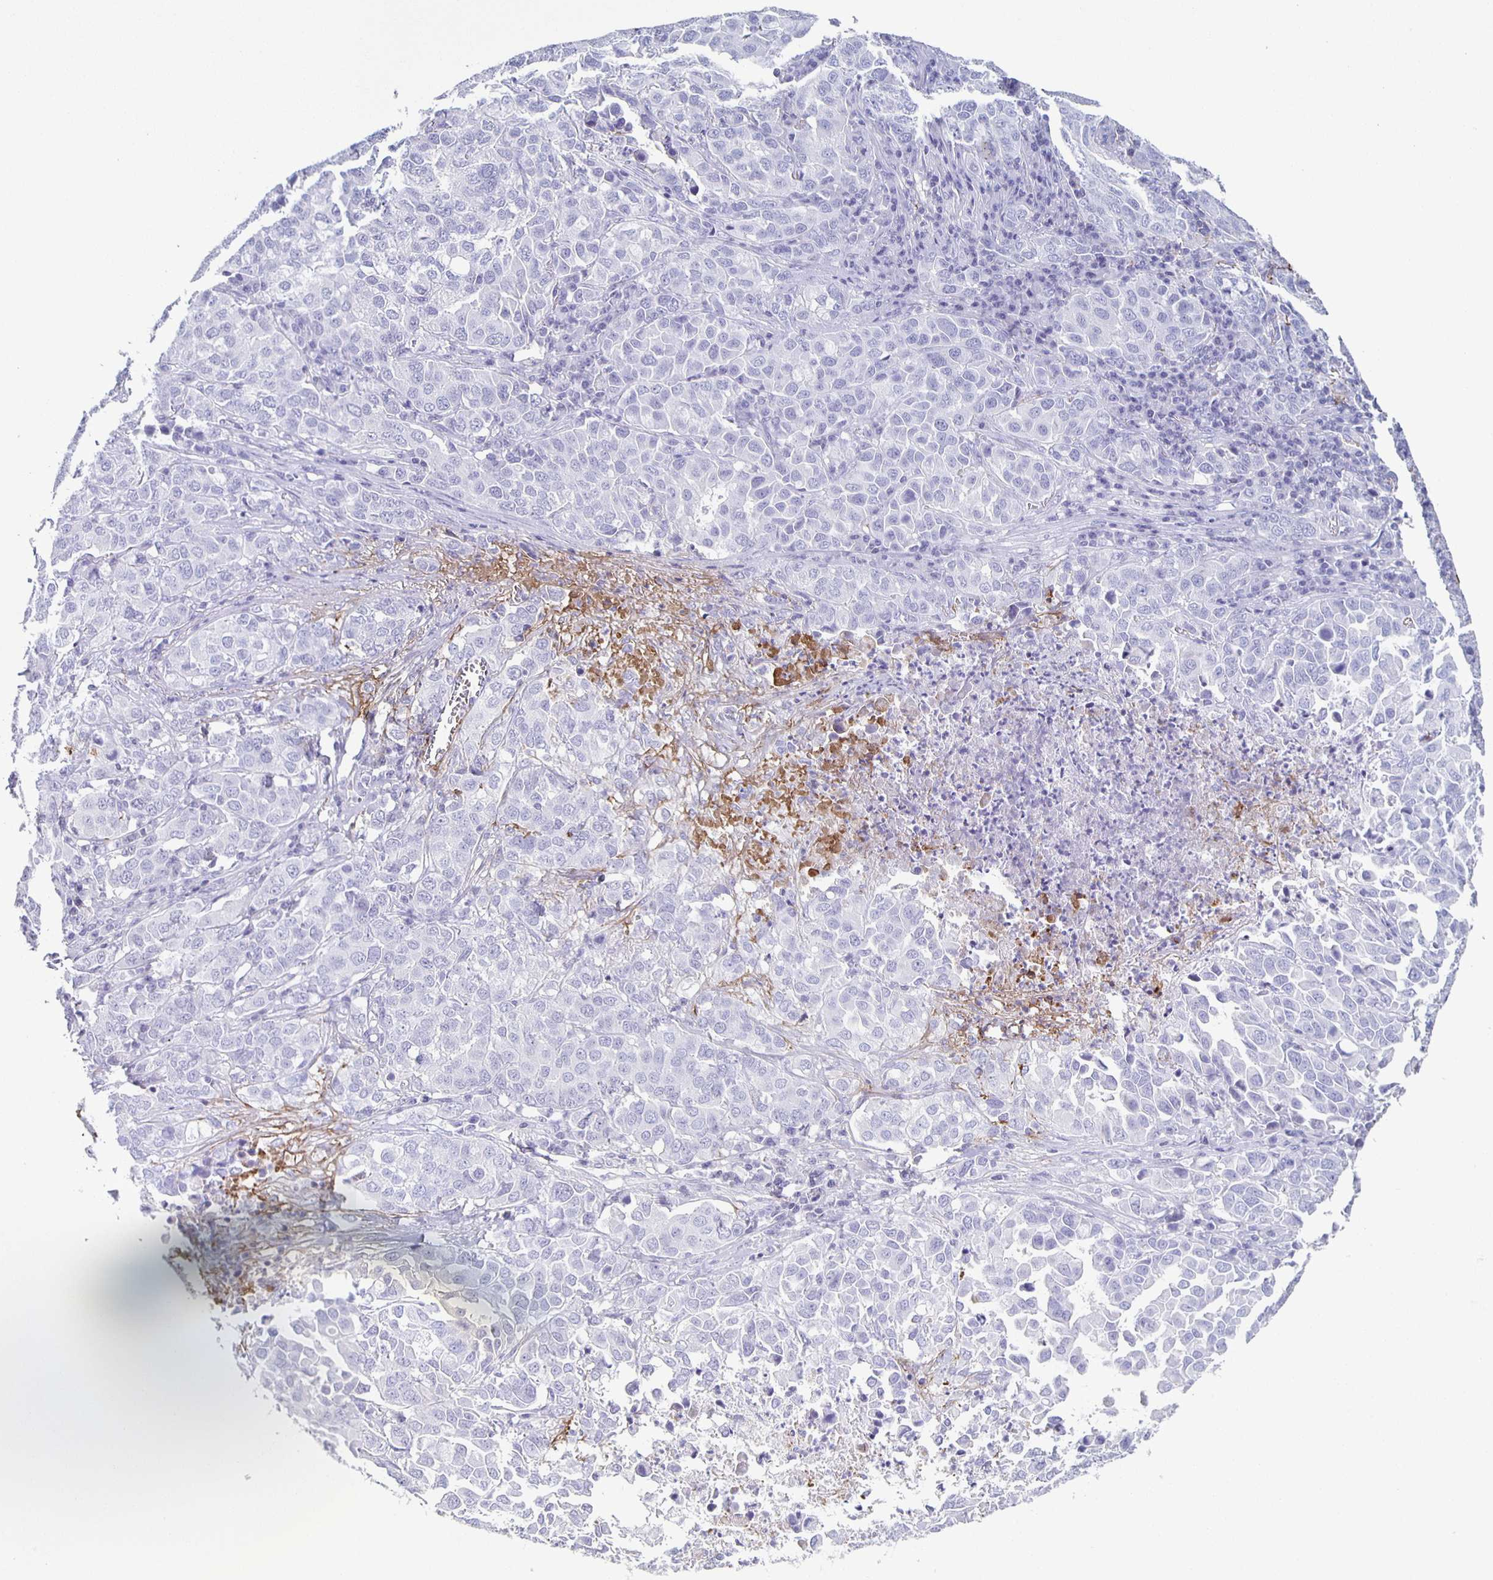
{"staining": {"intensity": "negative", "quantity": "none", "location": "none"}, "tissue": "lung cancer", "cell_type": "Tumor cells", "image_type": "cancer", "snomed": [{"axis": "morphology", "description": "Adenocarcinoma, NOS"}, {"axis": "morphology", "description": "Adenocarcinoma, metastatic, NOS"}, {"axis": "topography", "description": "Lymph node"}, {"axis": "topography", "description": "Lung"}], "caption": "Immunohistochemistry of human lung cancer (adenocarcinoma) exhibits no staining in tumor cells.", "gene": "FGA", "patient": {"sex": "female", "age": 65}}